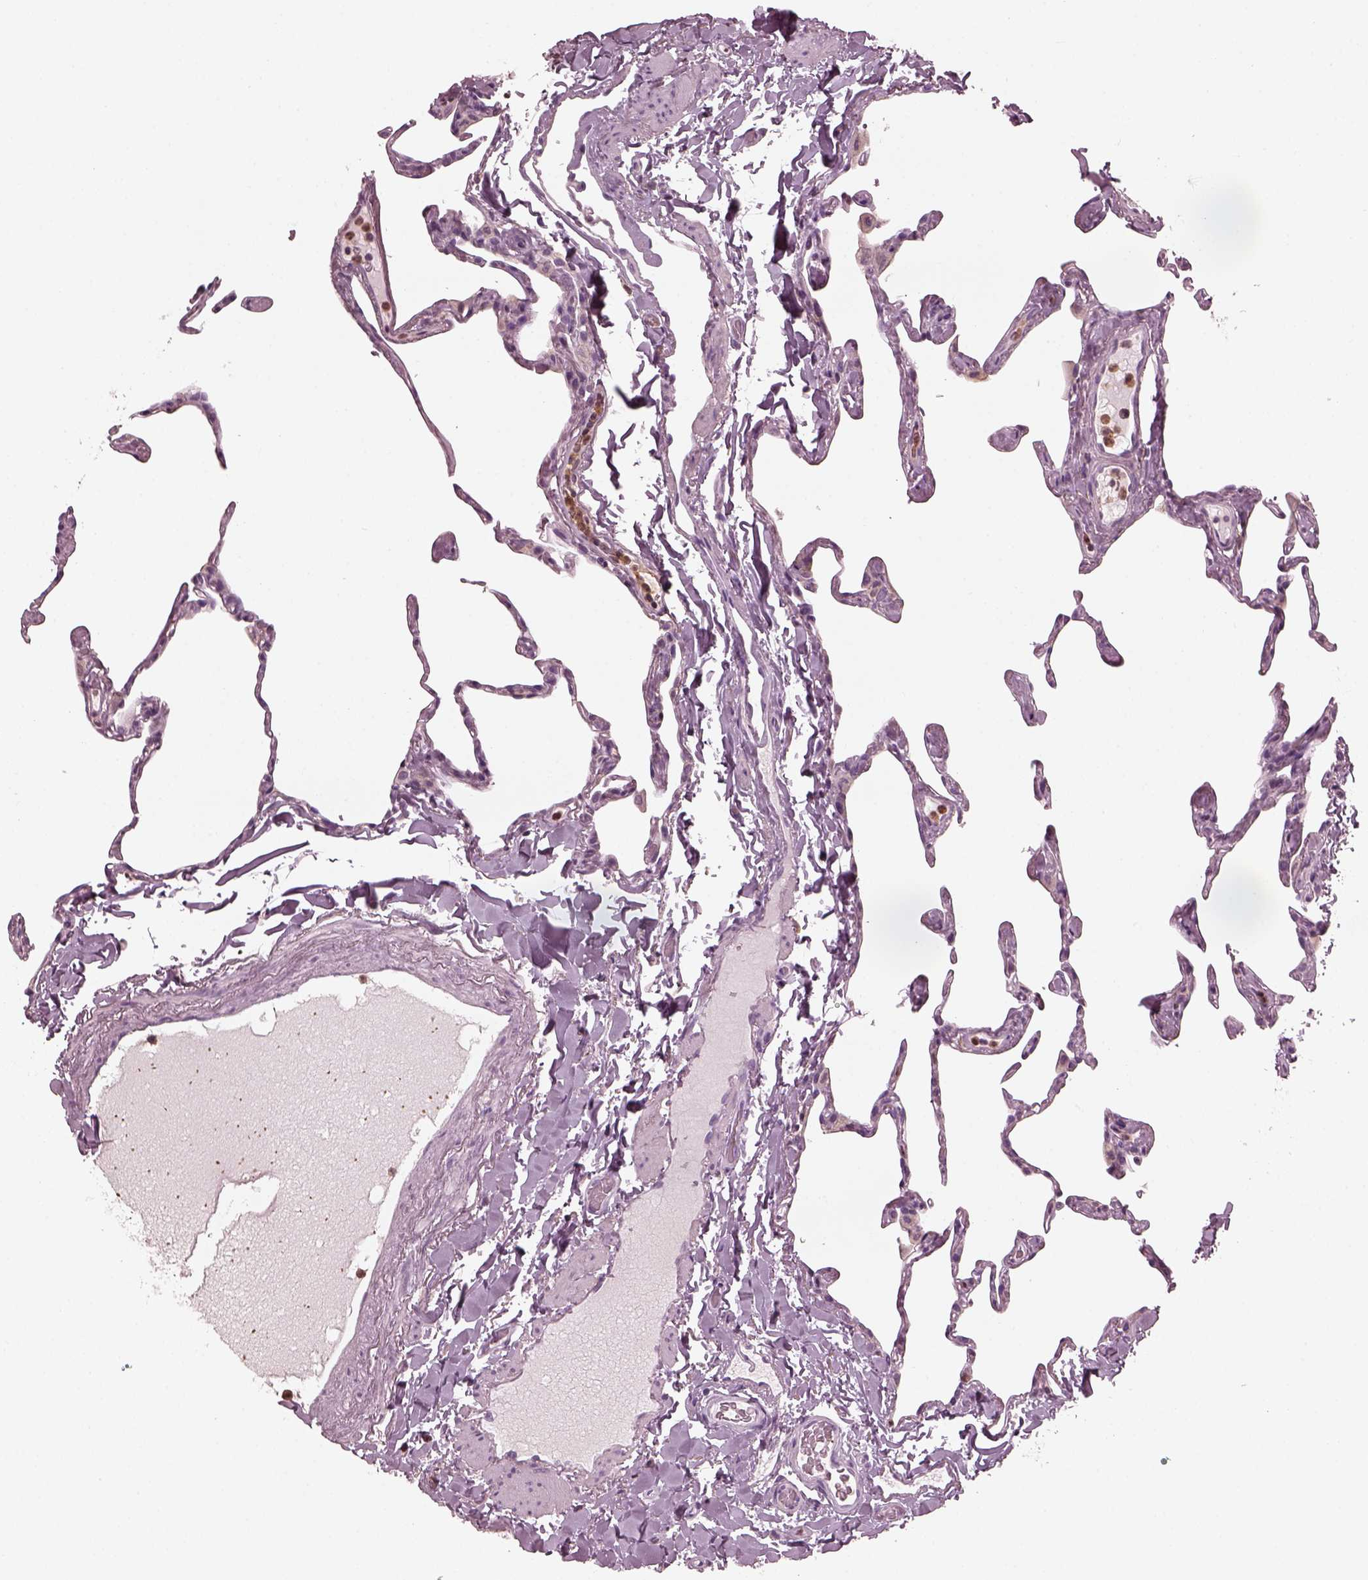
{"staining": {"intensity": "negative", "quantity": "none", "location": "none"}, "tissue": "lung", "cell_type": "Alveolar cells", "image_type": "normal", "snomed": [{"axis": "morphology", "description": "Normal tissue, NOS"}, {"axis": "topography", "description": "Lung"}], "caption": "The histopathology image shows no significant expression in alveolar cells of lung.", "gene": "PSTPIP2", "patient": {"sex": "male", "age": 65}}